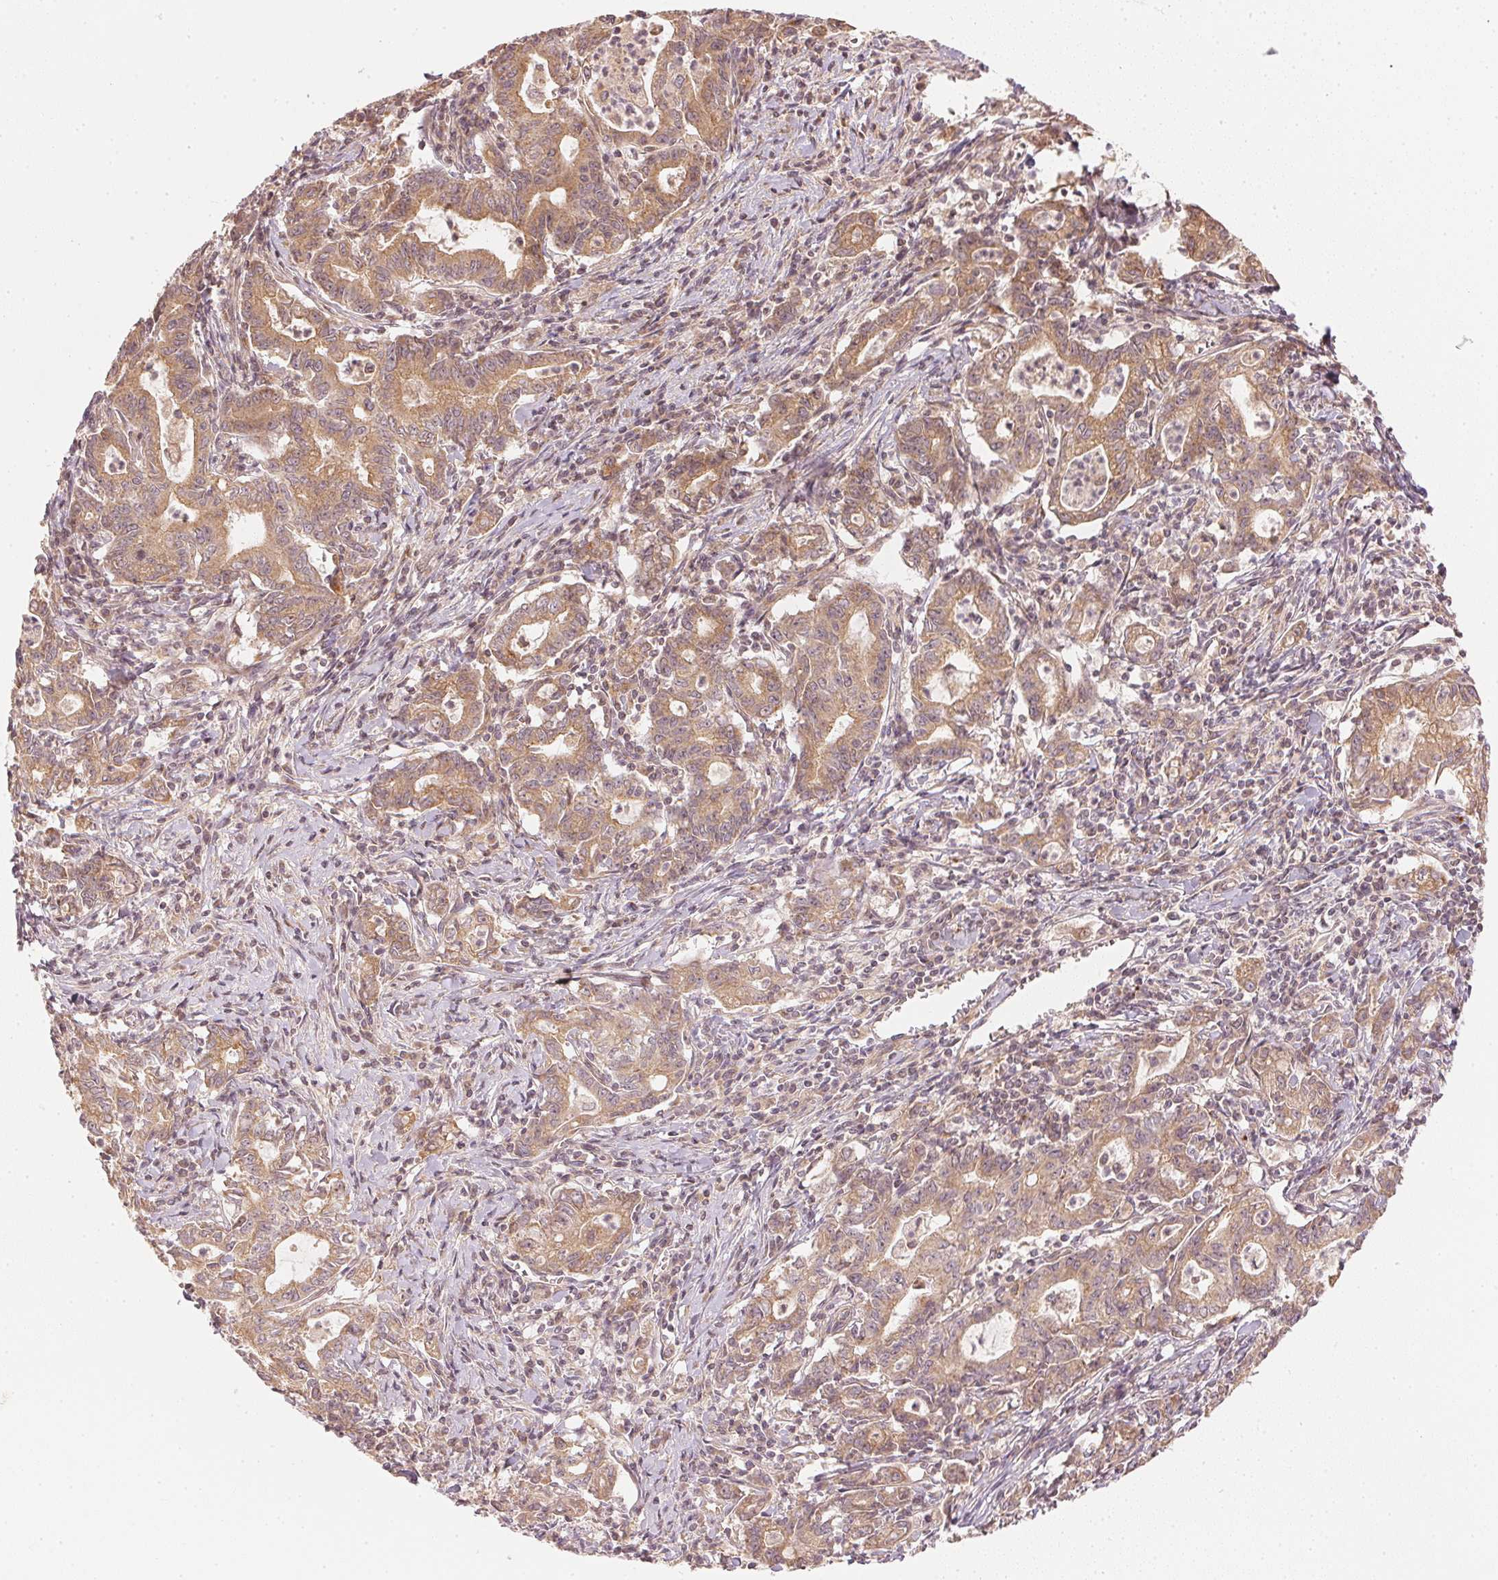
{"staining": {"intensity": "moderate", "quantity": ">75%", "location": "cytoplasmic/membranous"}, "tissue": "stomach cancer", "cell_type": "Tumor cells", "image_type": "cancer", "snomed": [{"axis": "morphology", "description": "Adenocarcinoma, NOS"}, {"axis": "topography", "description": "Stomach, upper"}], "caption": "An image showing moderate cytoplasmic/membranous staining in approximately >75% of tumor cells in stomach cancer (adenocarcinoma), as visualized by brown immunohistochemical staining.", "gene": "WDR54", "patient": {"sex": "female", "age": 79}}